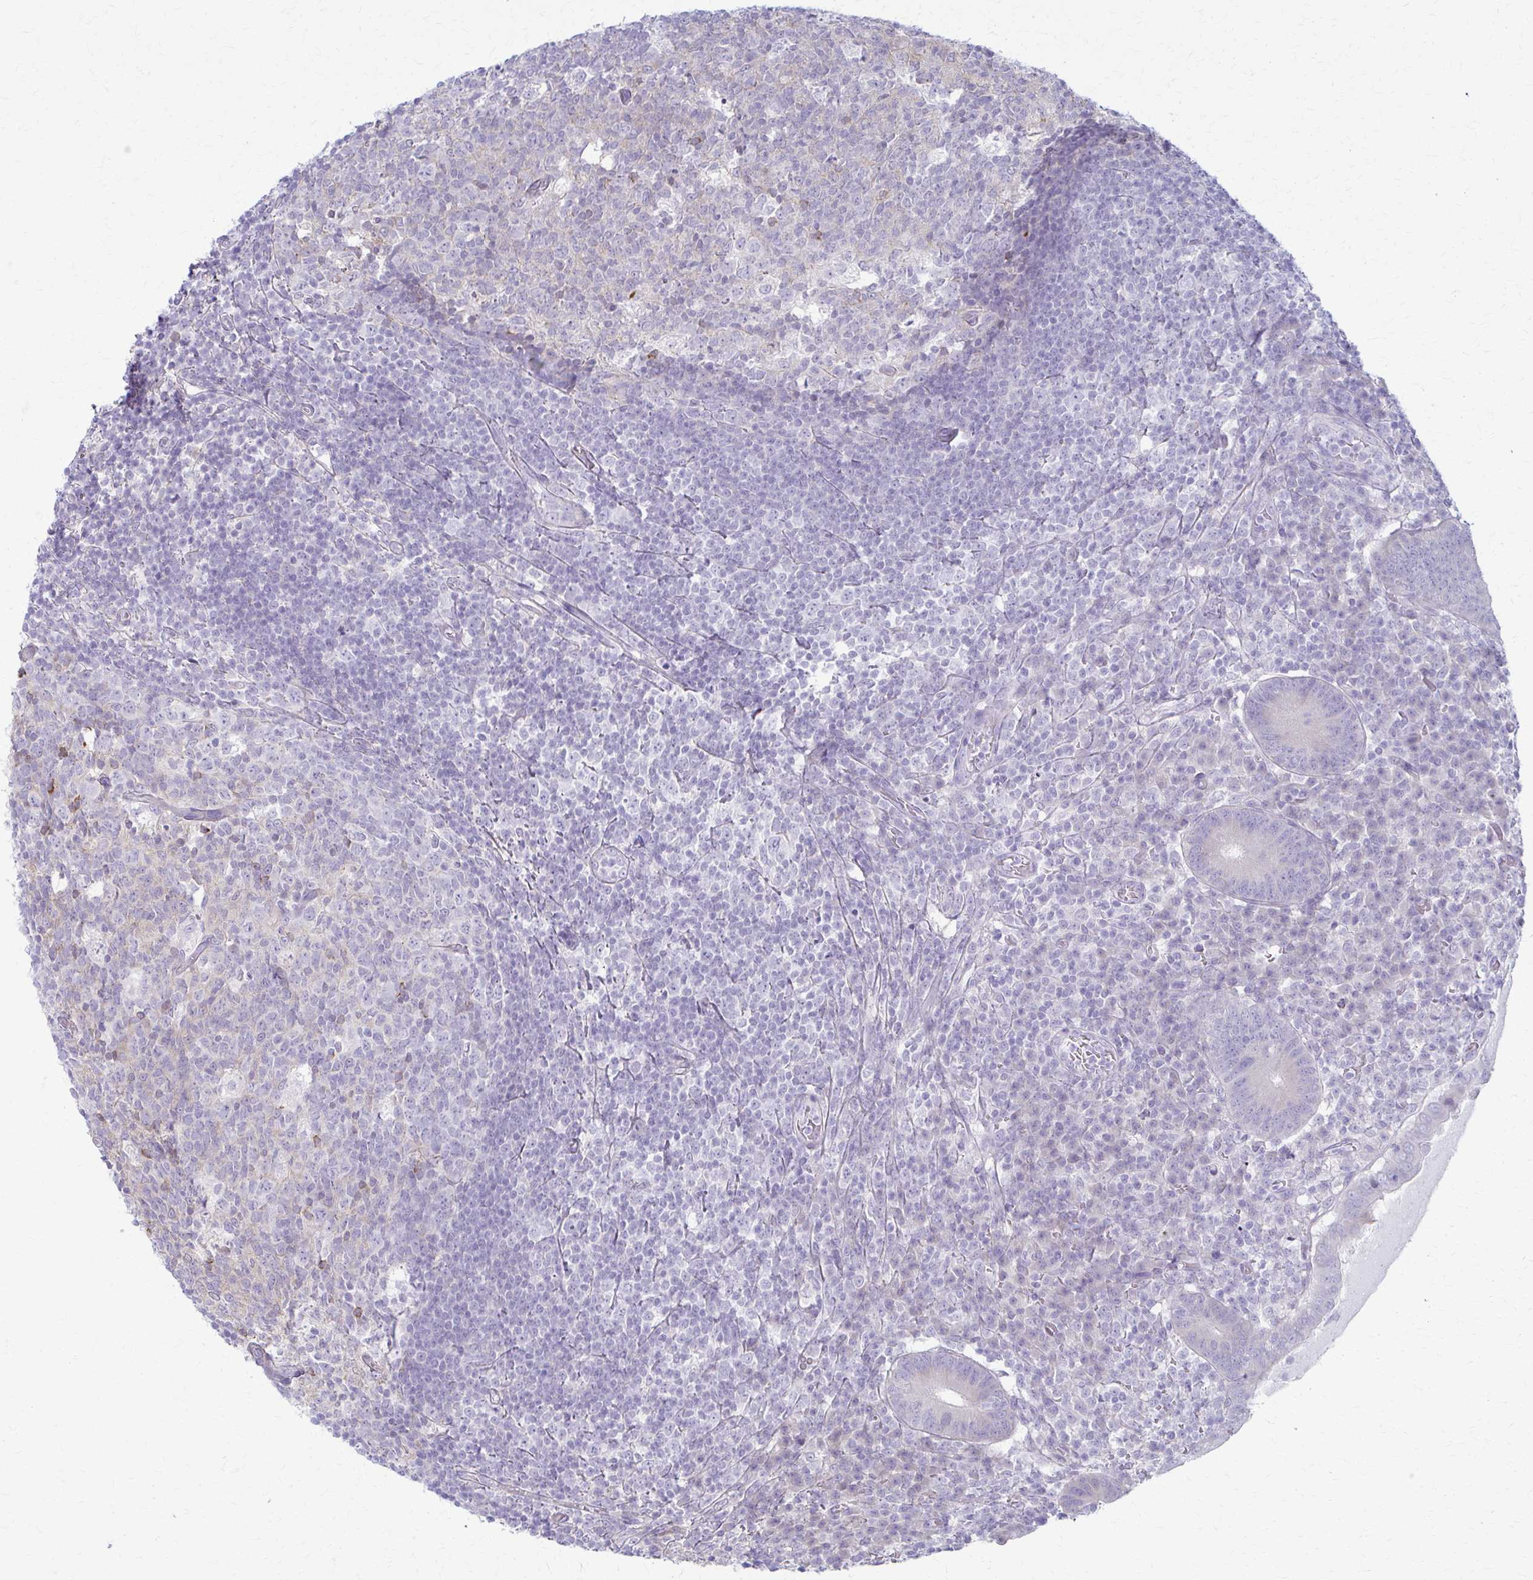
{"staining": {"intensity": "weak", "quantity": "<25%", "location": "cytoplasmic/membranous"}, "tissue": "appendix", "cell_type": "Glandular cells", "image_type": "normal", "snomed": [{"axis": "morphology", "description": "Normal tissue, NOS"}, {"axis": "topography", "description": "Appendix"}], "caption": "This is a micrograph of IHC staining of normal appendix, which shows no positivity in glandular cells.", "gene": "PRKRA", "patient": {"sex": "male", "age": 18}}